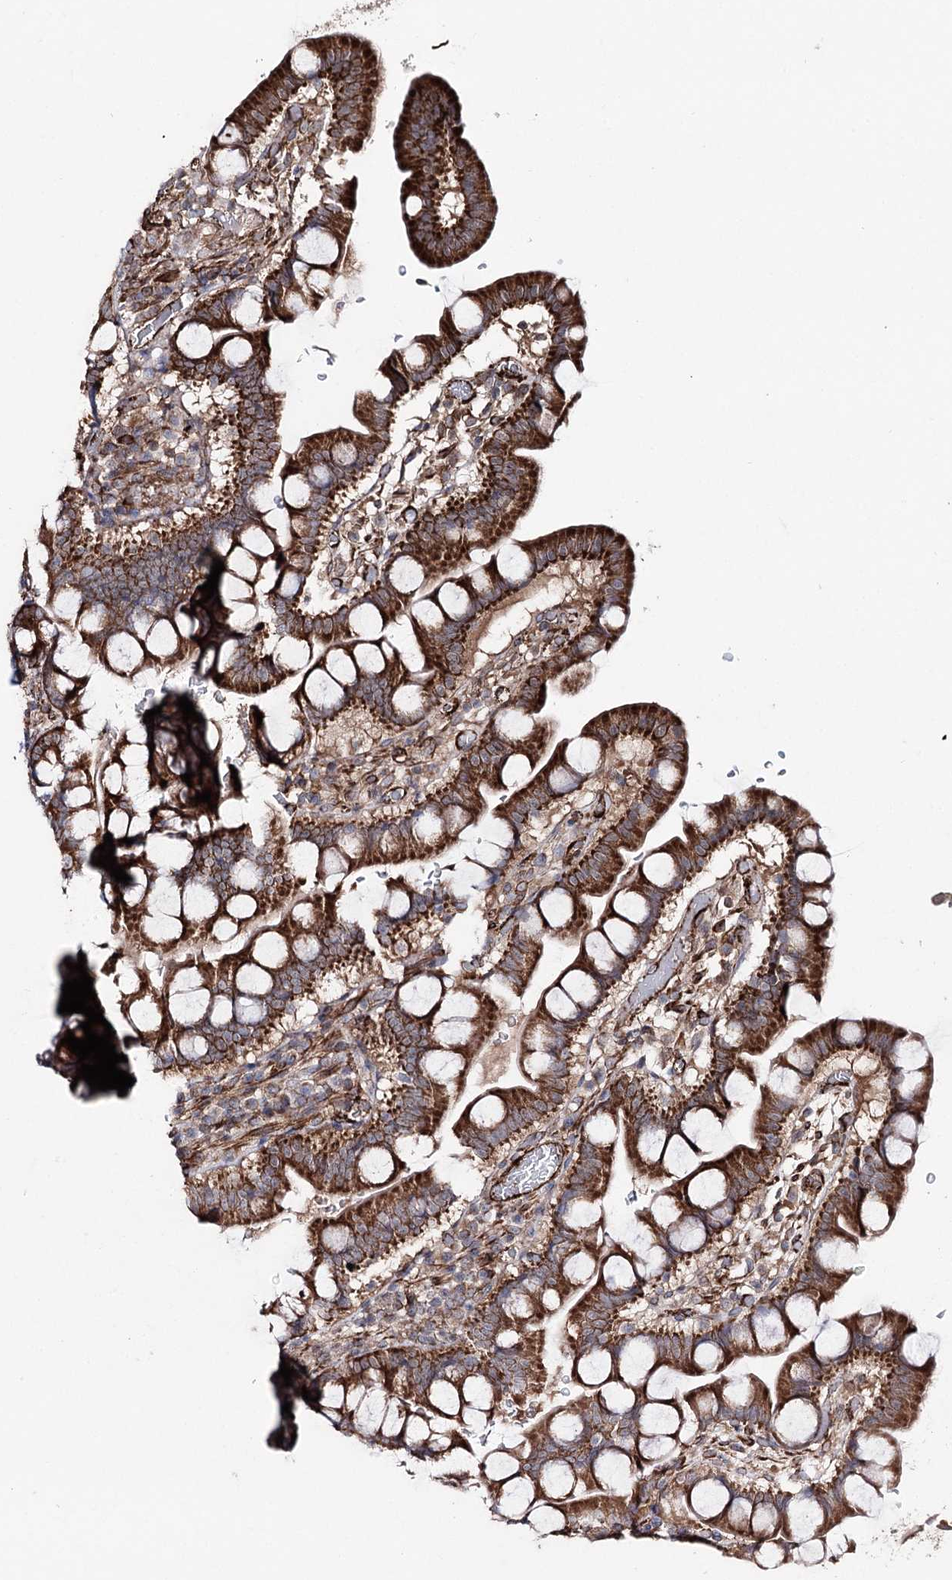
{"staining": {"intensity": "strong", "quantity": ">75%", "location": "cytoplasmic/membranous"}, "tissue": "small intestine", "cell_type": "Glandular cells", "image_type": "normal", "snomed": [{"axis": "morphology", "description": "Normal tissue, NOS"}, {"axis": "topography", "description": "Stomach, upper"}, {"axis": "topography", "description": "Stomach, lower"}, {"axis": "topography", "description": "Small intestine"}], "caption": "DAB (3,3'-diaminobenzidine) immunohistochemical staining of unremarkable human small intestine shows strong cytoplasmic/membranous protein positivity in about >75% of glandular cells.", "gene": "MIB1", "patient": {"sex": "male", "age": 68}}